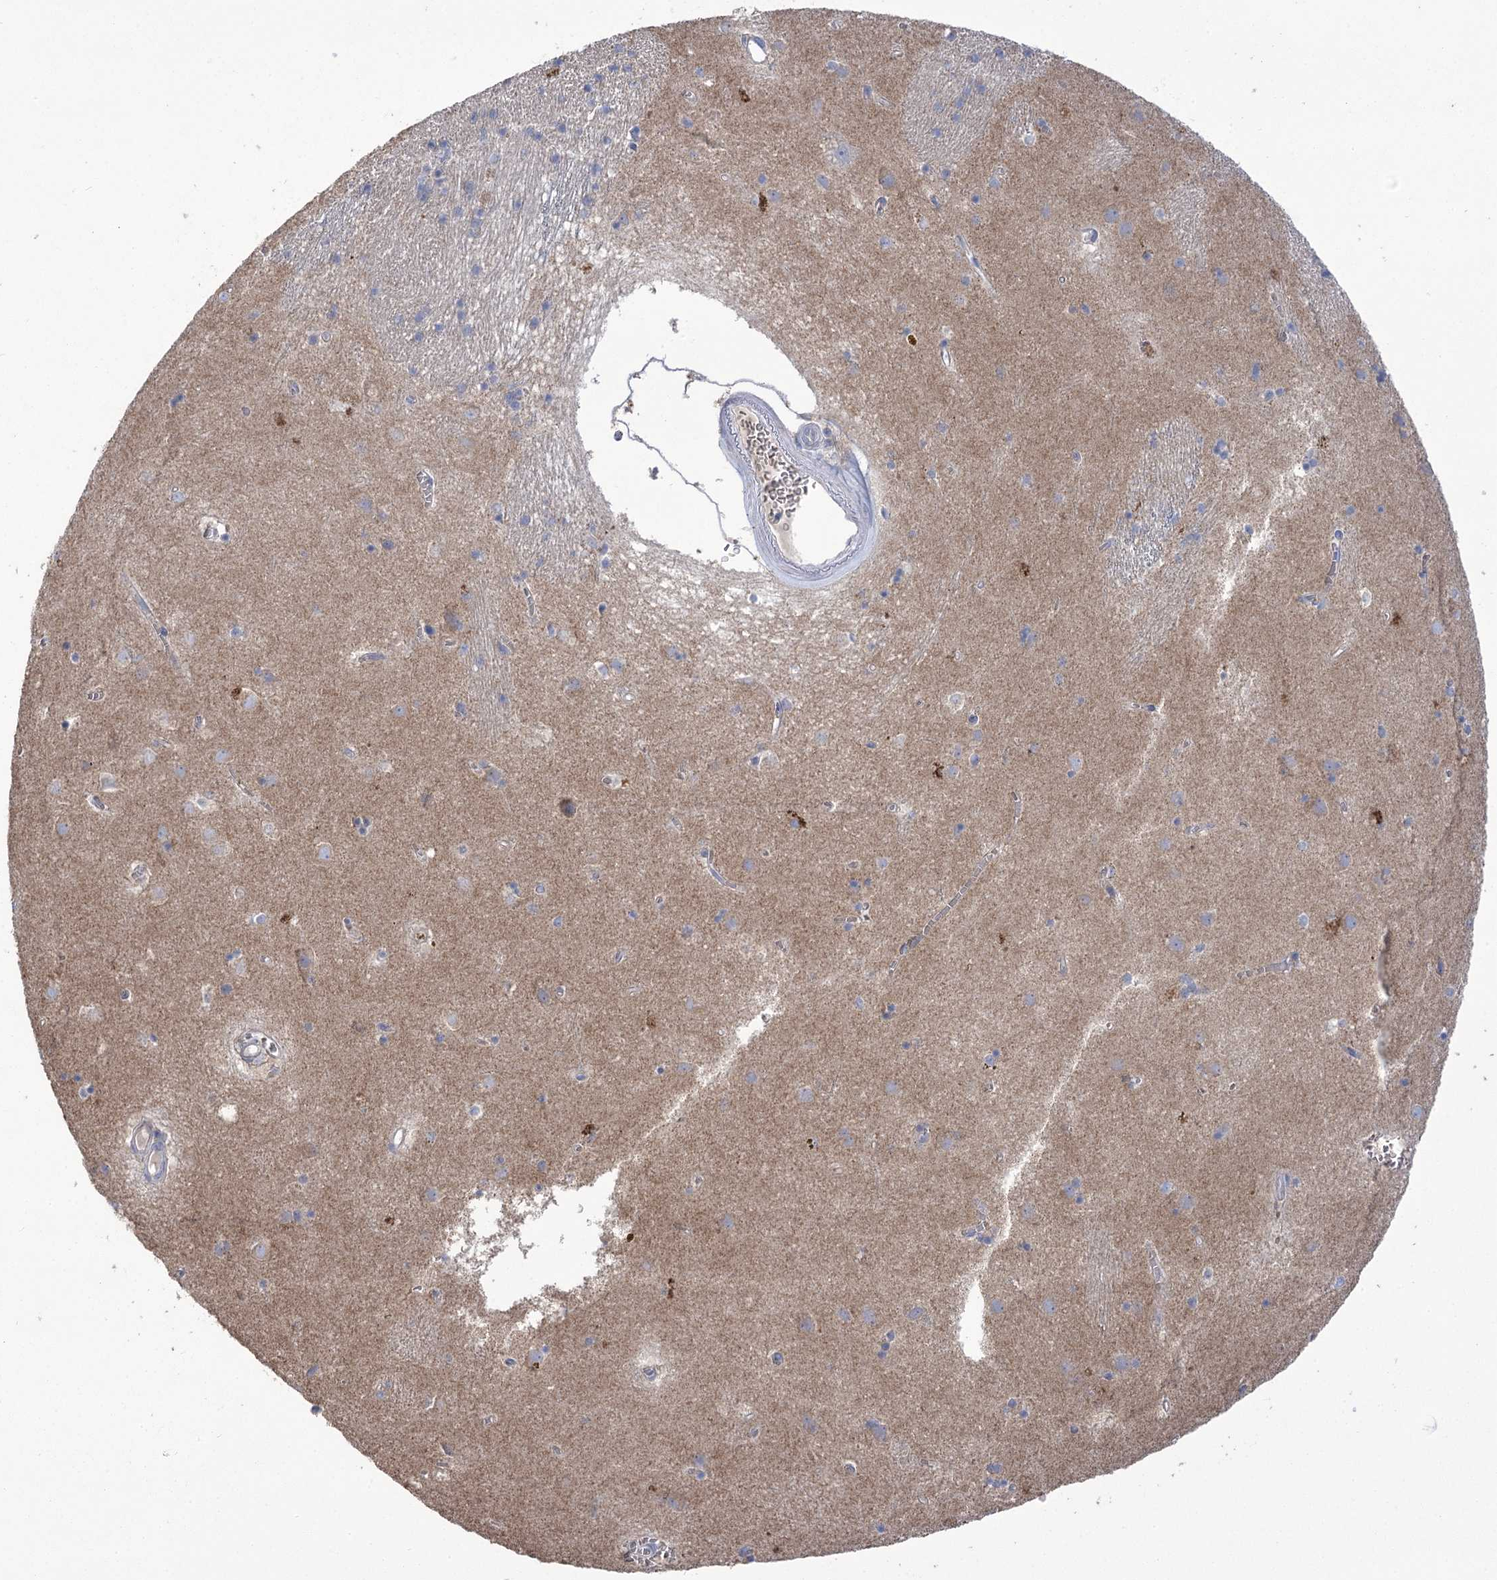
{"staining": {"intensity": "weak", "quantity": "<25%", "location": "cytoplasmic/membranous"}, "tissue": "caudate", "cell_type": "Glial cells", "image_type": "normal", "snomed": [{"axis": "morphology", "description": "Normal tissue, NOS"}, {"axis": "topography", "description": "Lateral ventricle wall"}], "caption": "IHC image of unremarkable caudate: human caudate stained with DAB reveals no significant protein staining in glial cells. (Stains: DAB immunohistochemistry (IHC) with hematoxylin counter stain, Microscopy: brightfield microscopy at high magnification).", "gene": "PRSS53", "patient": {"sex": "male", "age": 70}}